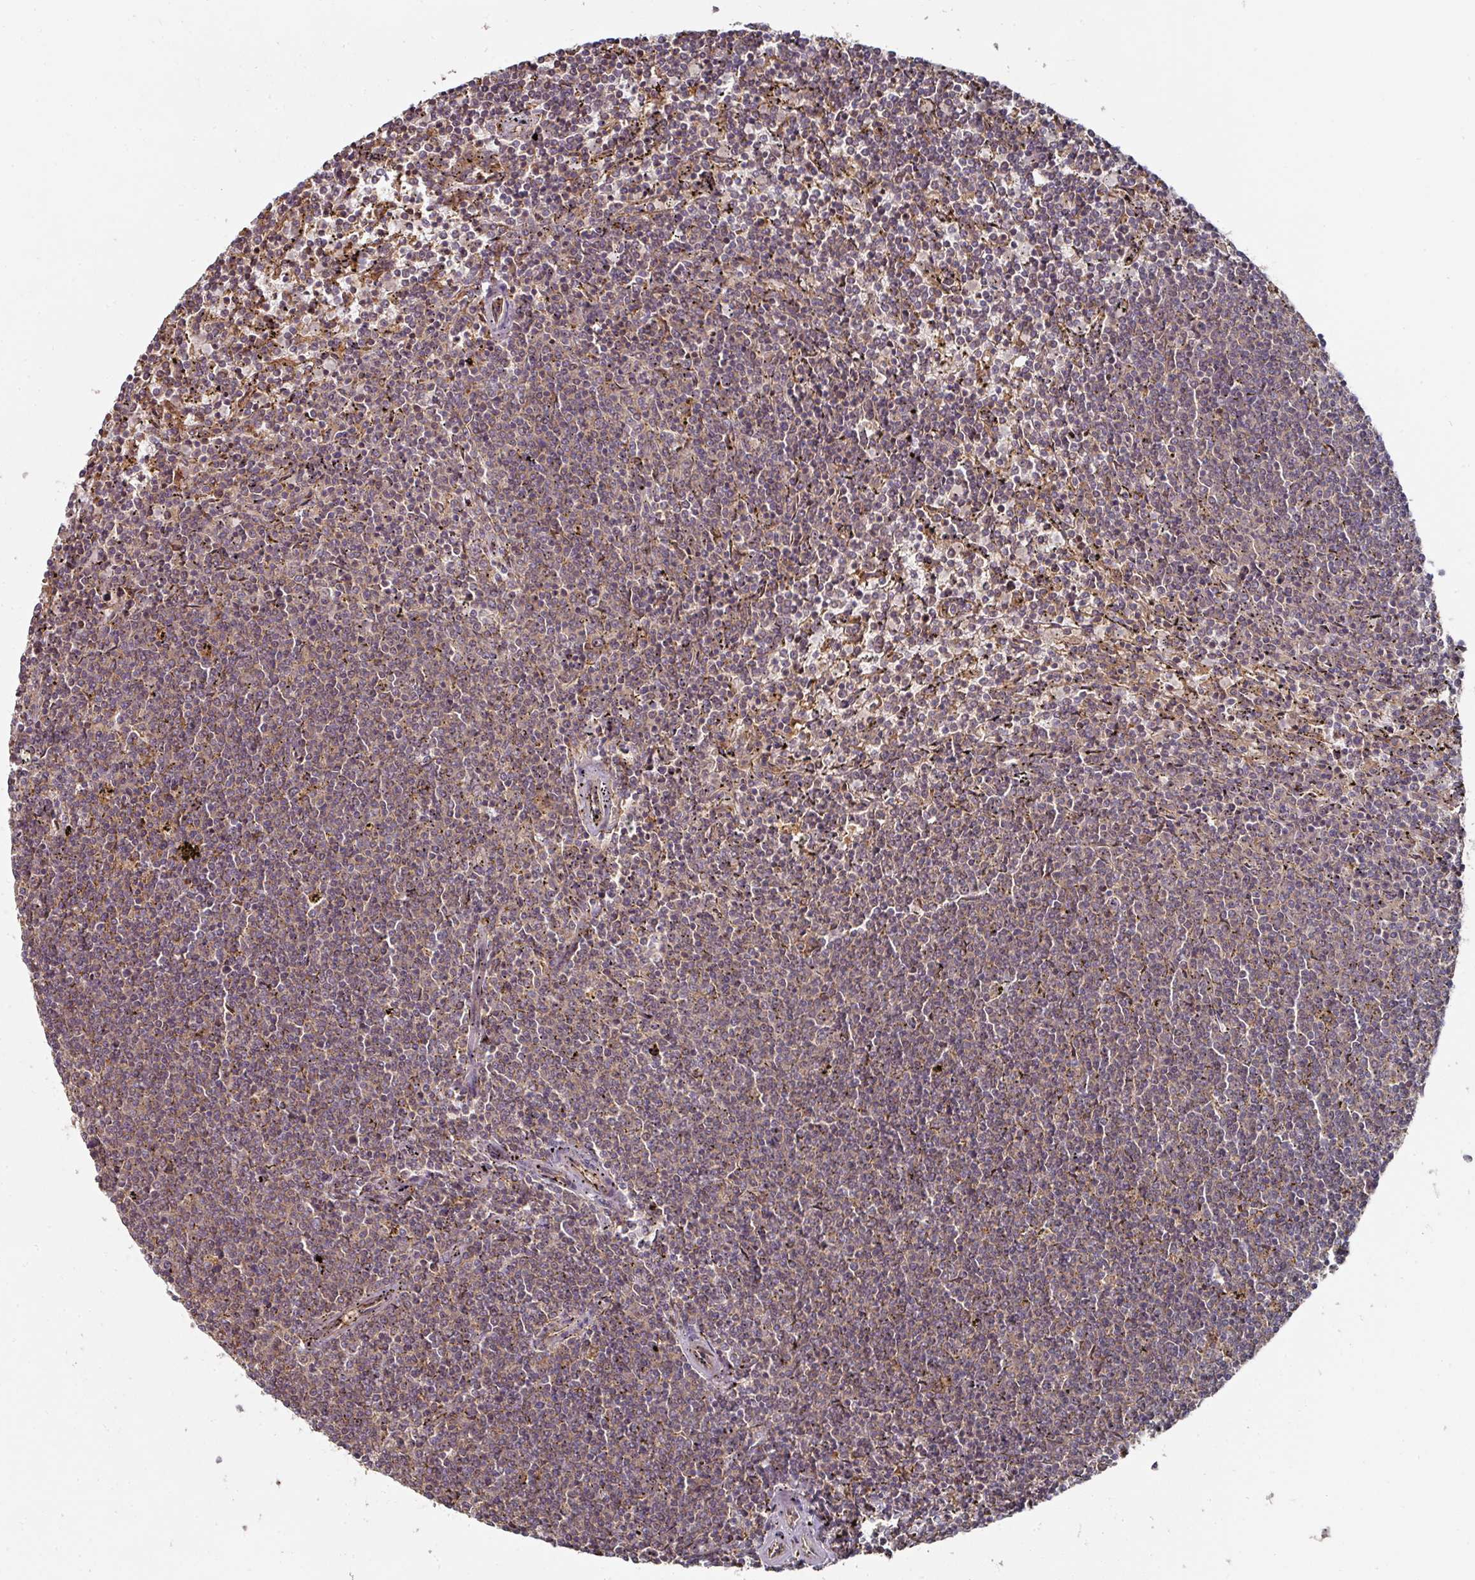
{"staining": {"intensity": "negative", "quantity": "none", "location": "none"}, "tissue": "lymphoma", "cell_type": "Tumor cells", "image_type": "cancer", "snomed": [{"axis": "morphology", "description": "Malignant lymphoma, non-Hodgkin's type, Low grade"}, {"axis": "topography", "description": "Spleen"}], "caption": "Lymphoma was stained to show a protein in brown. There is no significant expression in tumor cells.", "gene": "CEP95", "patient": {"sex": "female", "age": 50}}